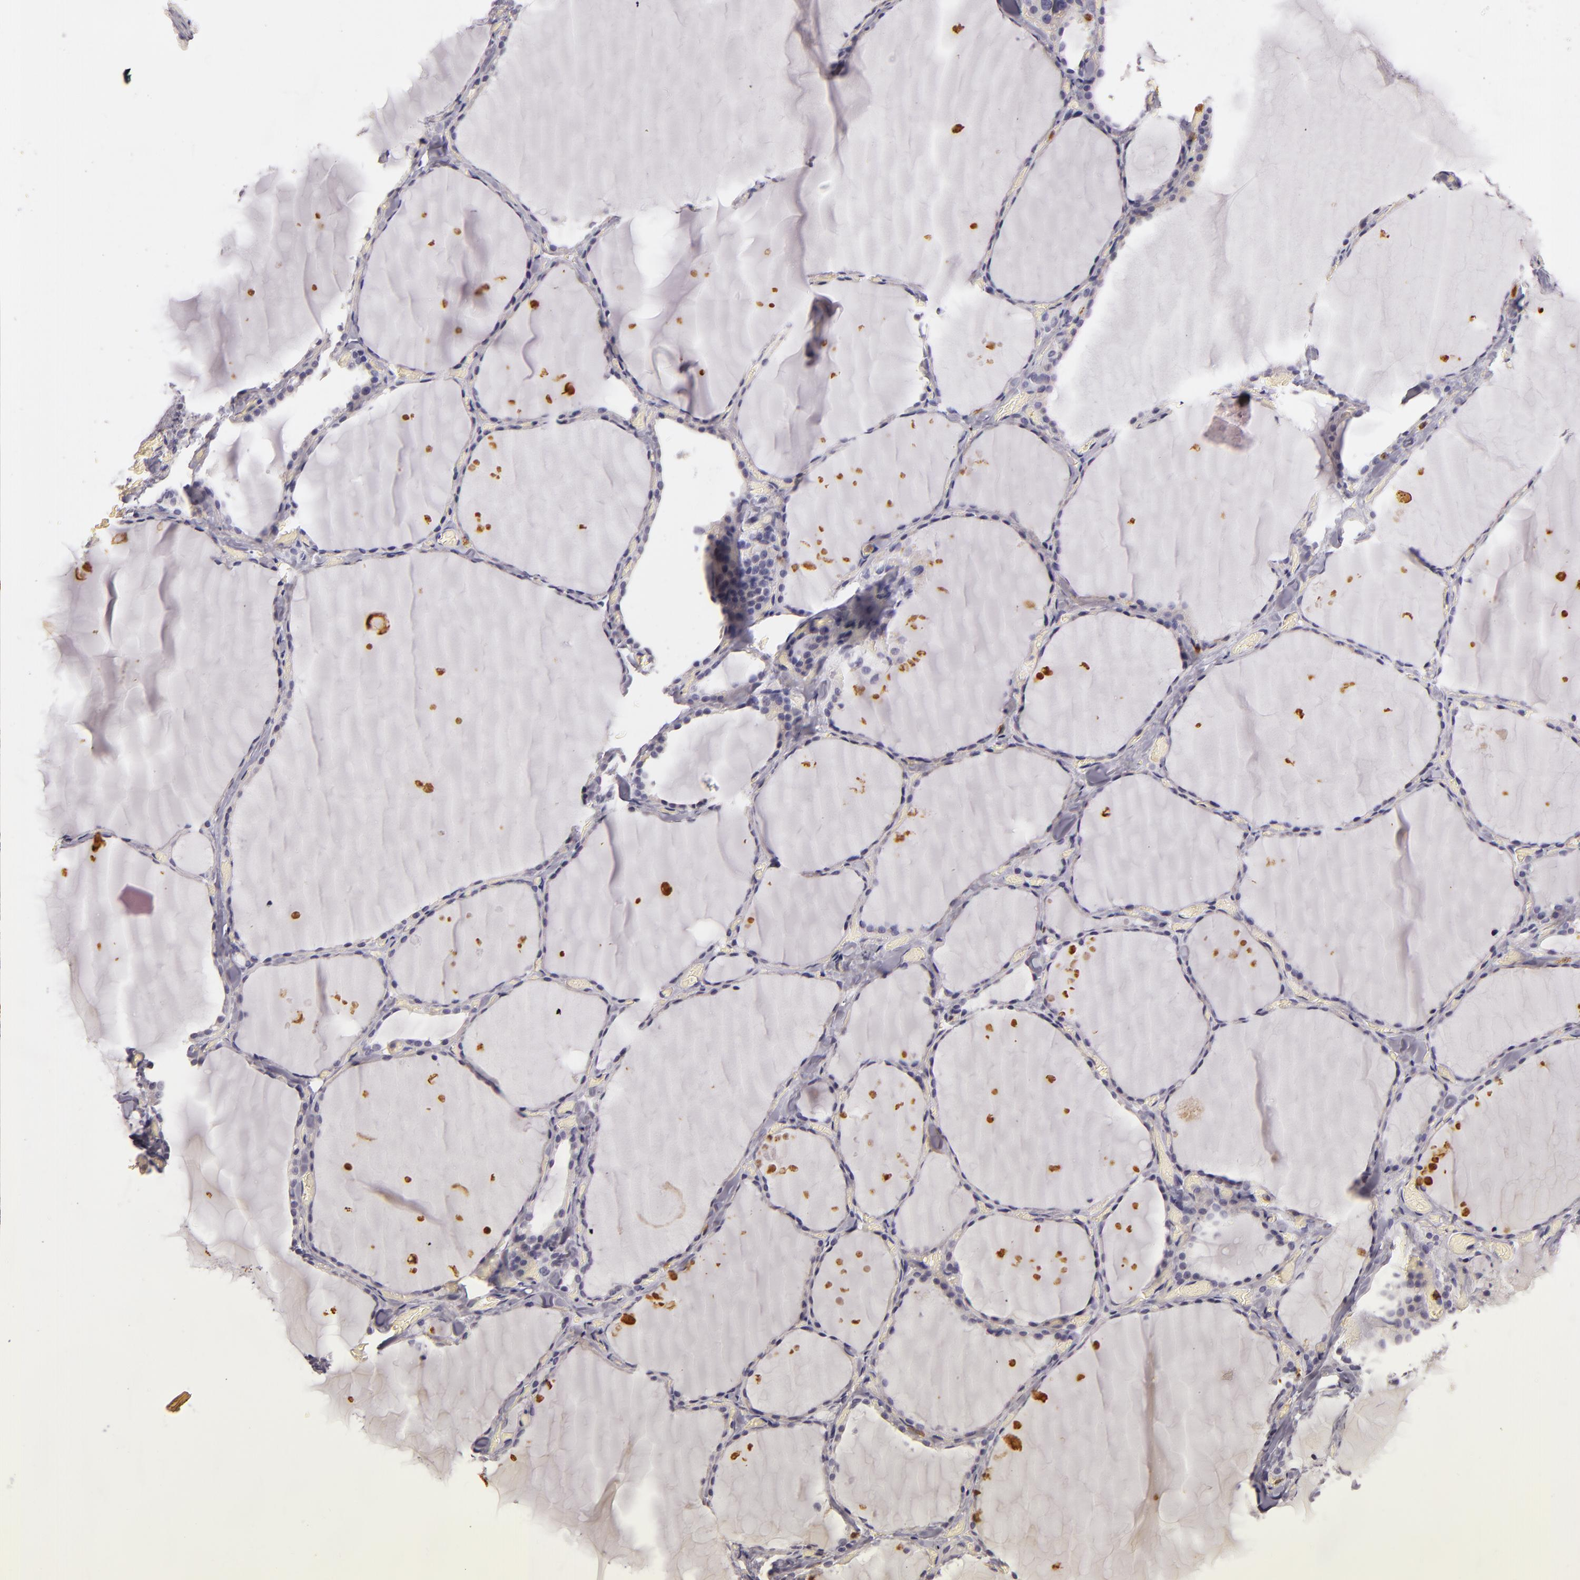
{"staining": {"intensity": "negative", "quantity": "none", "location": "none"}, "tissue": "thyroid gland", "cell_type": "Glandular cells", "image_type": "normal", "snomed": [{"axis": "morphology", "description": "Normal tissue, NOS"}, {"axis": "topography", "description": "Thyroid gland"}], "caption": "A photomicrograph of thyroid gland stained for a protein displays no brown staining in glandular cells. (Stains: DAB (3,3'-diaminobenzidine) immunohistochemistry (IHC) with hematoxylin counter stain, Microscopy: brightfield microscopy at high magnification).", "gene": "TLR8", "patient": {"sex": "male", "age": 34}}